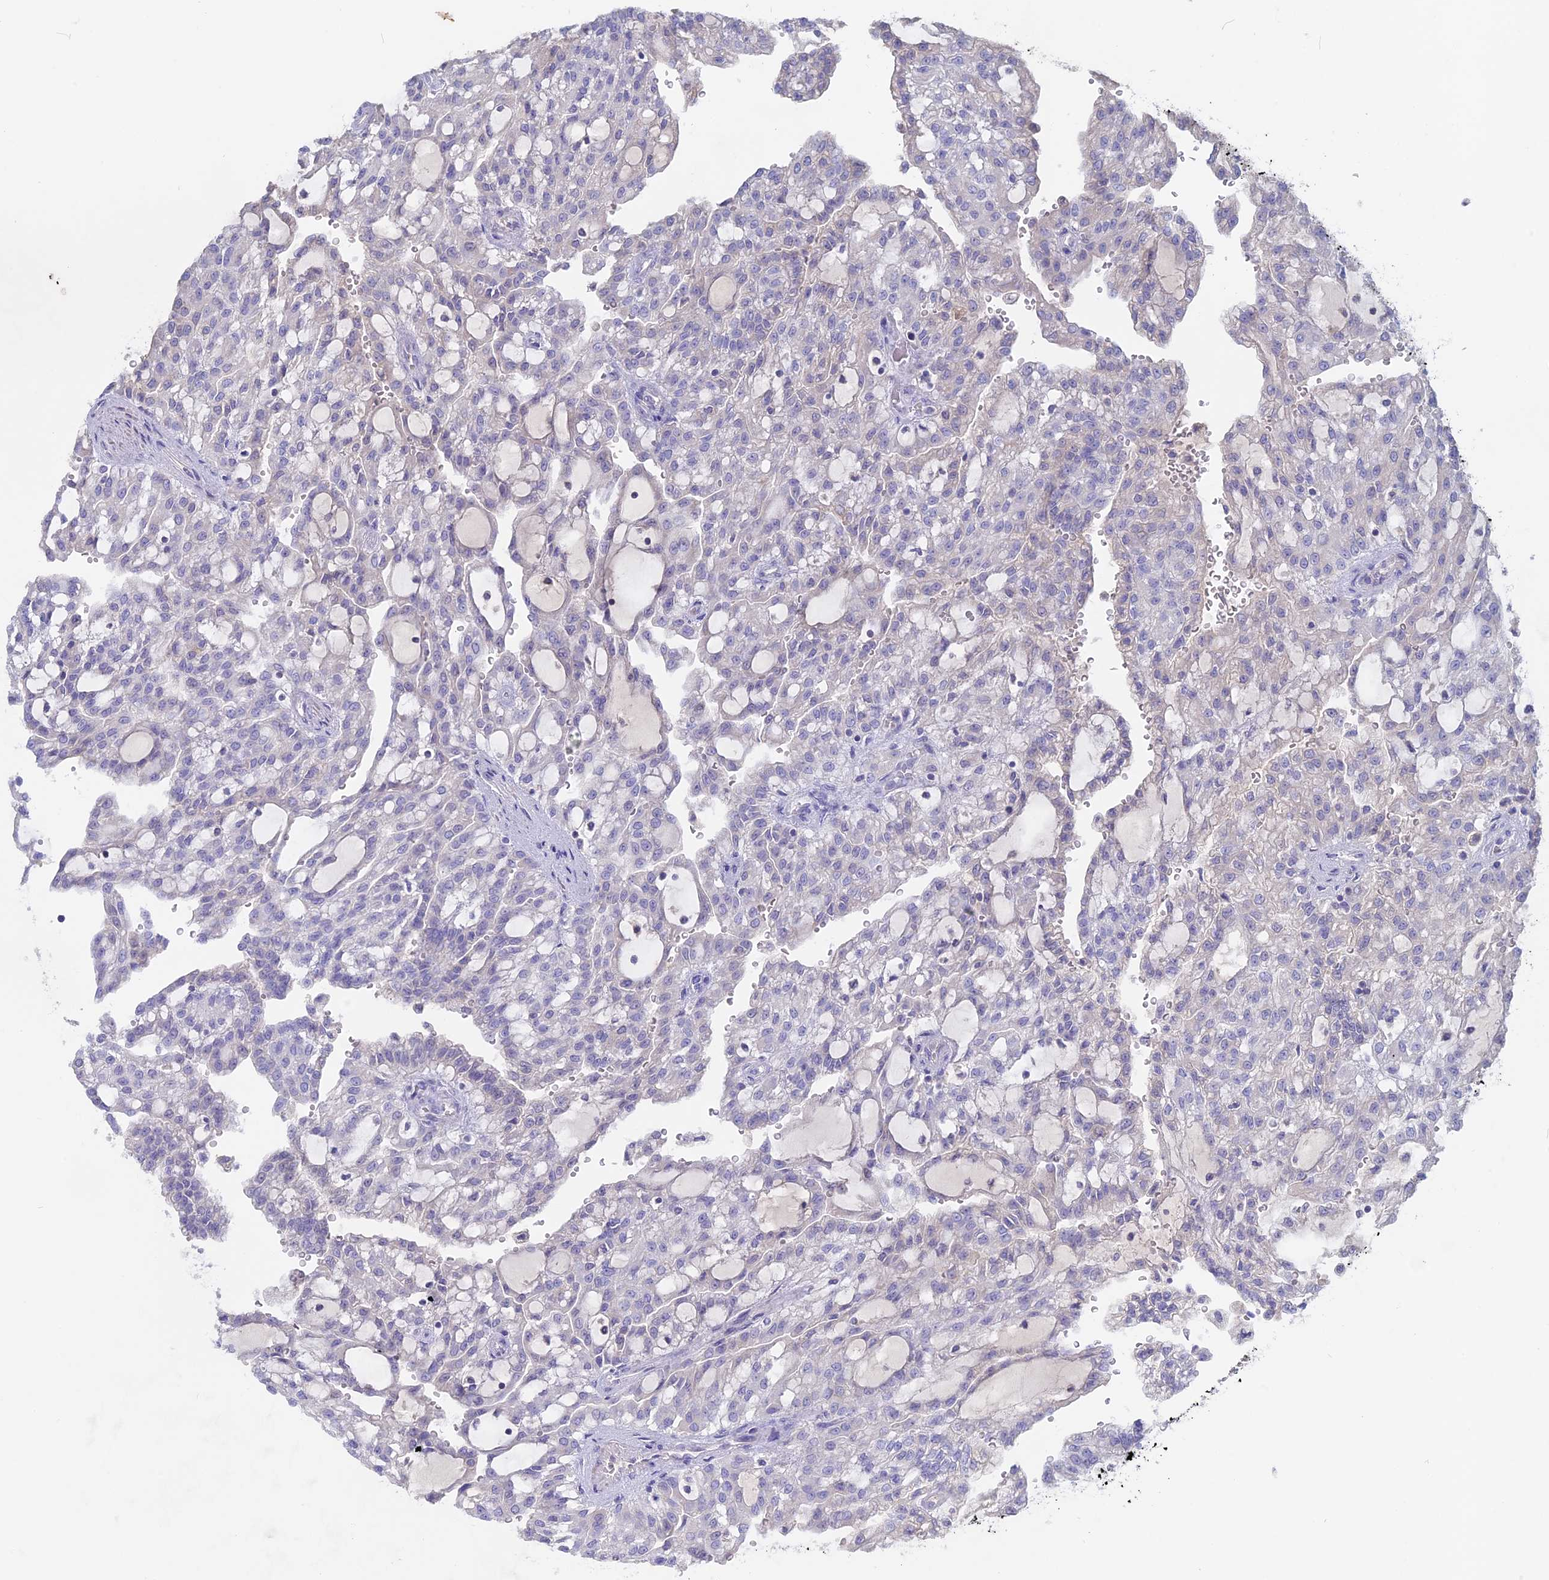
{"staining": {"intensity": "negative", "quantity": "none", "location": "none"}, "tissue": "renal cancer", "cell_type": "Tumor cells", "image_type": "cancer", "snomed": [{"axis": "morphology", "description": "Adenocarcinoma, NOS"}, {"axis": "topography", "description": "Kidney"}], "caption": "Adenocarcinoma (renal) stained for a protein using immunohistochemistry (IHC) exhibits no positivity tumor cells.", "gene": "ADGRA1", "patient": {"sex": "male", "age": 63}}